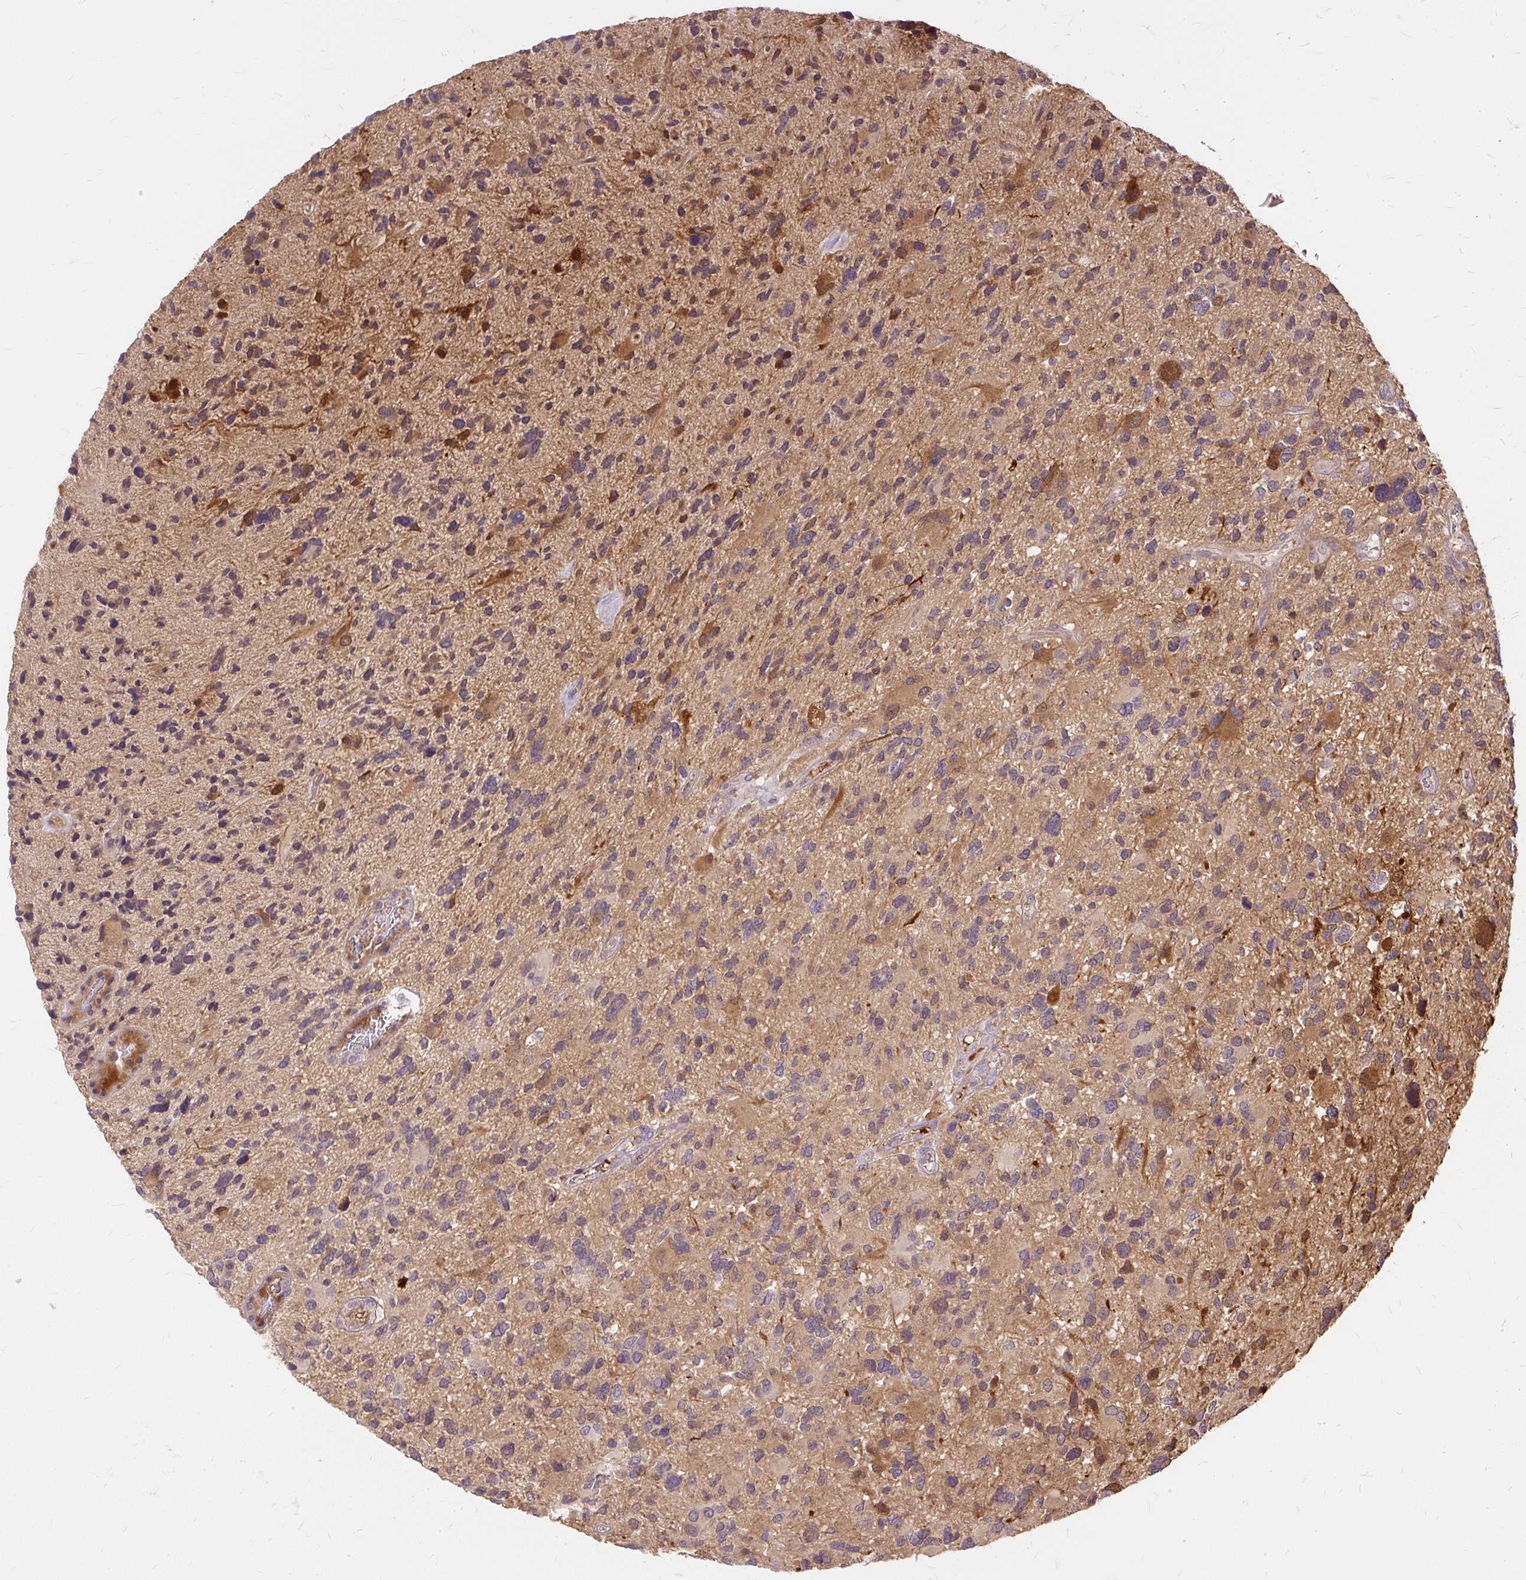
{"staining": {"intensity": "moderate", "quantity": "25%-75%", "location": "cytoplasmic/membranous"}, "tissue": "glioma", "cell_type": "Tumor cells", "image_type": "cancer", "snomed": [{"axis": "morphology", "description": "Glioma, malignant, High grade"}, {"axis": "topography", "description": "Brain"}], "caption": "This histopathology image shows glioma stained with IHC to label a protein in brown. The cytoplasmic/membranous of tumor cells show moderate positivity for the protein. Nuclei are counter-stained blue.", "gene": "AP5S1", "patient": {"sex": "female", "age": 11}}